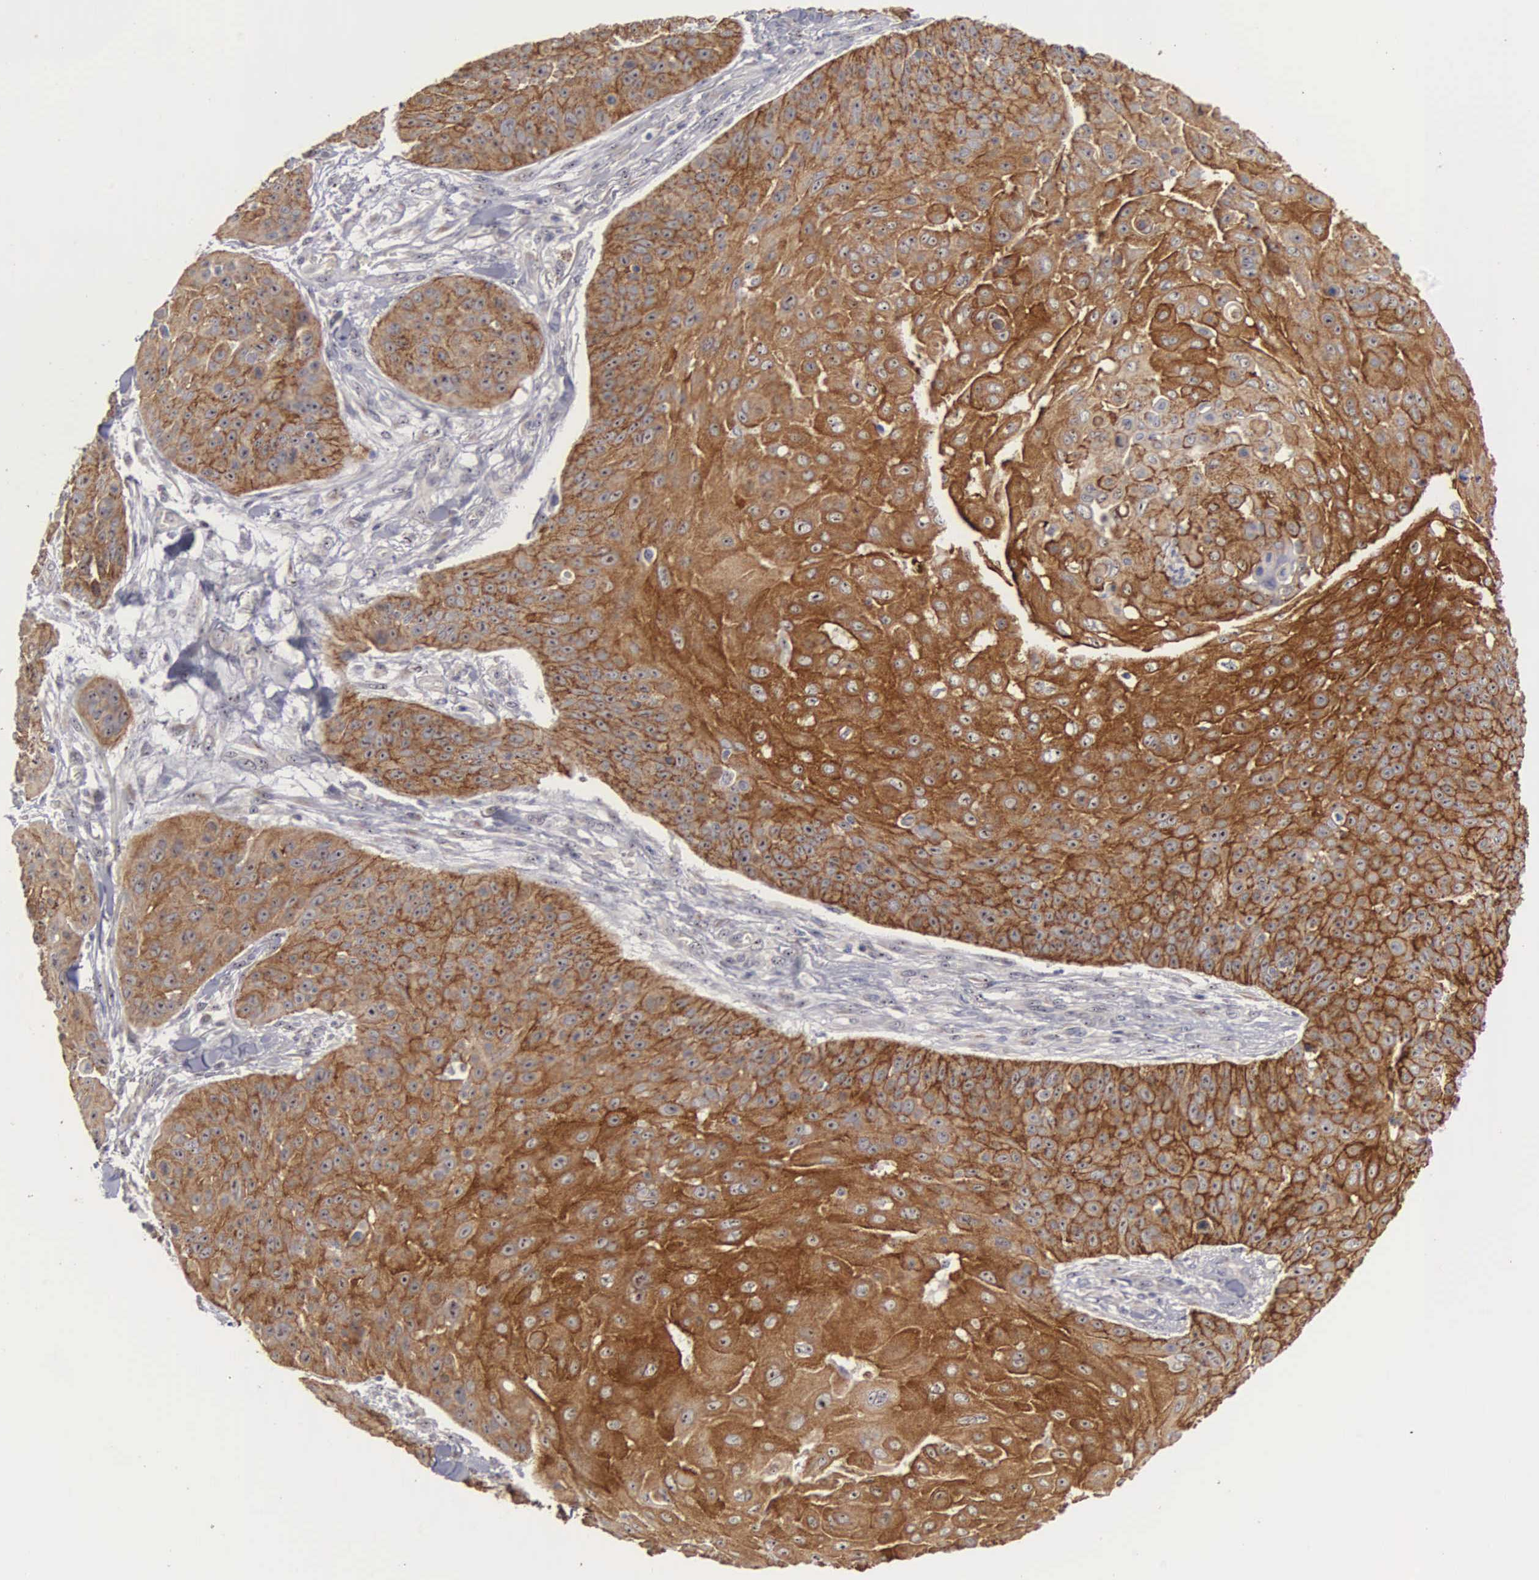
{"staining": {"intensity": "strong", "quantity": ">75%", "location": "cytoplasmic/membranous,nuclear"}, "tissue": "skin cancer", "cell_type": "Tumor cells", "image_type": "cancer", "snomed": [{"axis": "morphology", "description": "Squamous cell carcinoma, NOS"}, {"axis": "topography", "description": "Skin"}], "caption": "IHC histopathology image of human skin squamous cell carcinoma stained for a protein (brown), which shows high levels of strong cytoplasmic/membranous and nuclear staining in about >75% of tumor cells.", "gene": "AMN", "patient": {"sex": "male", "age": 82}}